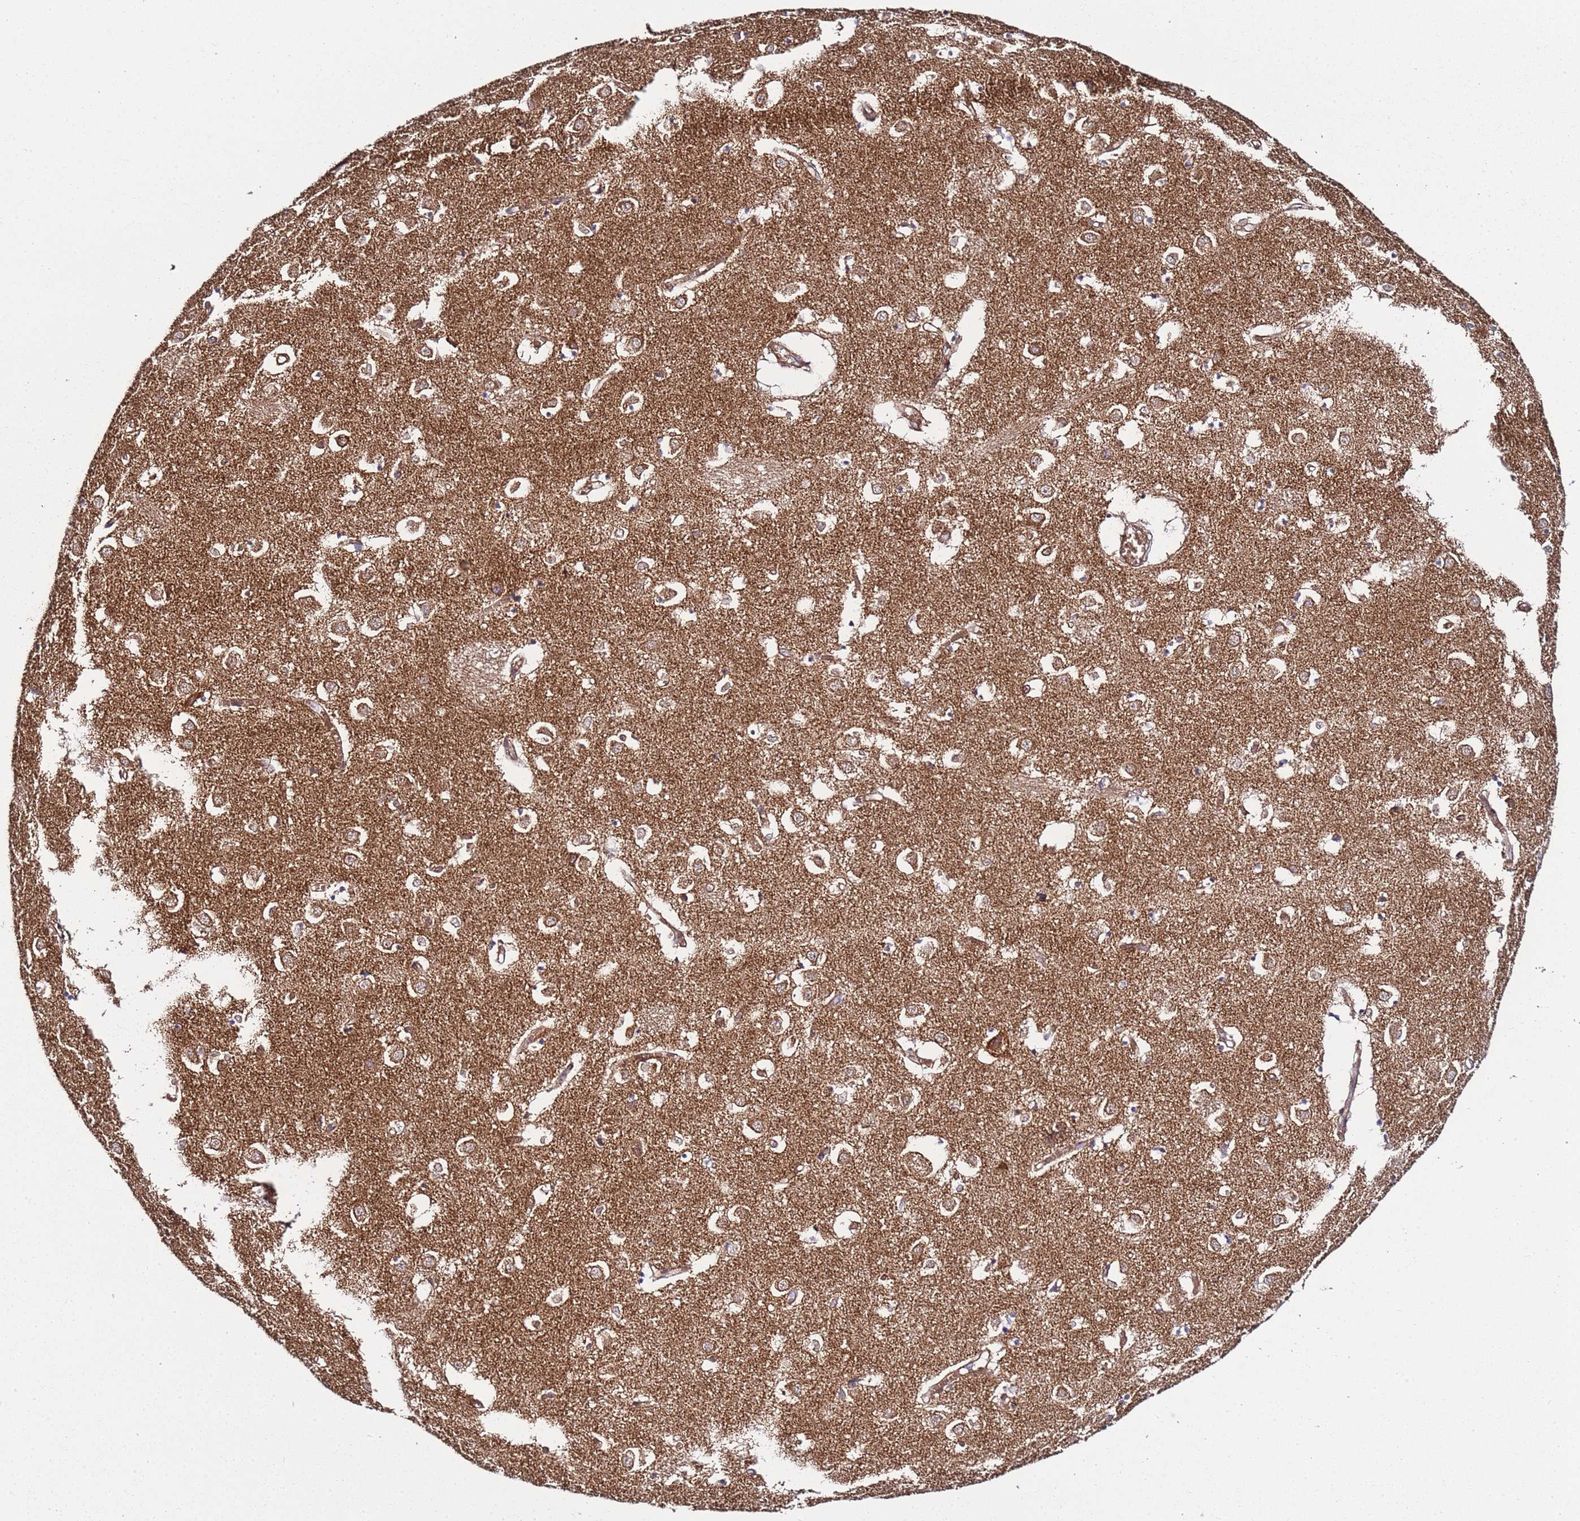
{"staining": {"intensity": "strong", "quantity": "25%-75%", "location": "cytoplasmic/membranous,nuclear"}, "tissue": "caudate", "cell_type": "Glial cells", "image_type": "normal", "snomed": [{"axis": "morphology", "description": "Normal tissue, NOS"}, {"axis": "topography", "description": "Lateral ventricle wall"}], "caption": "Protein staining of unremarkable caudate displays strong cytoplasmic/membranous,nuclear expression in about 25%-75% of glial cells.", "gene": "TM2D2", "patient": {"sex": "male", "age": 70}}